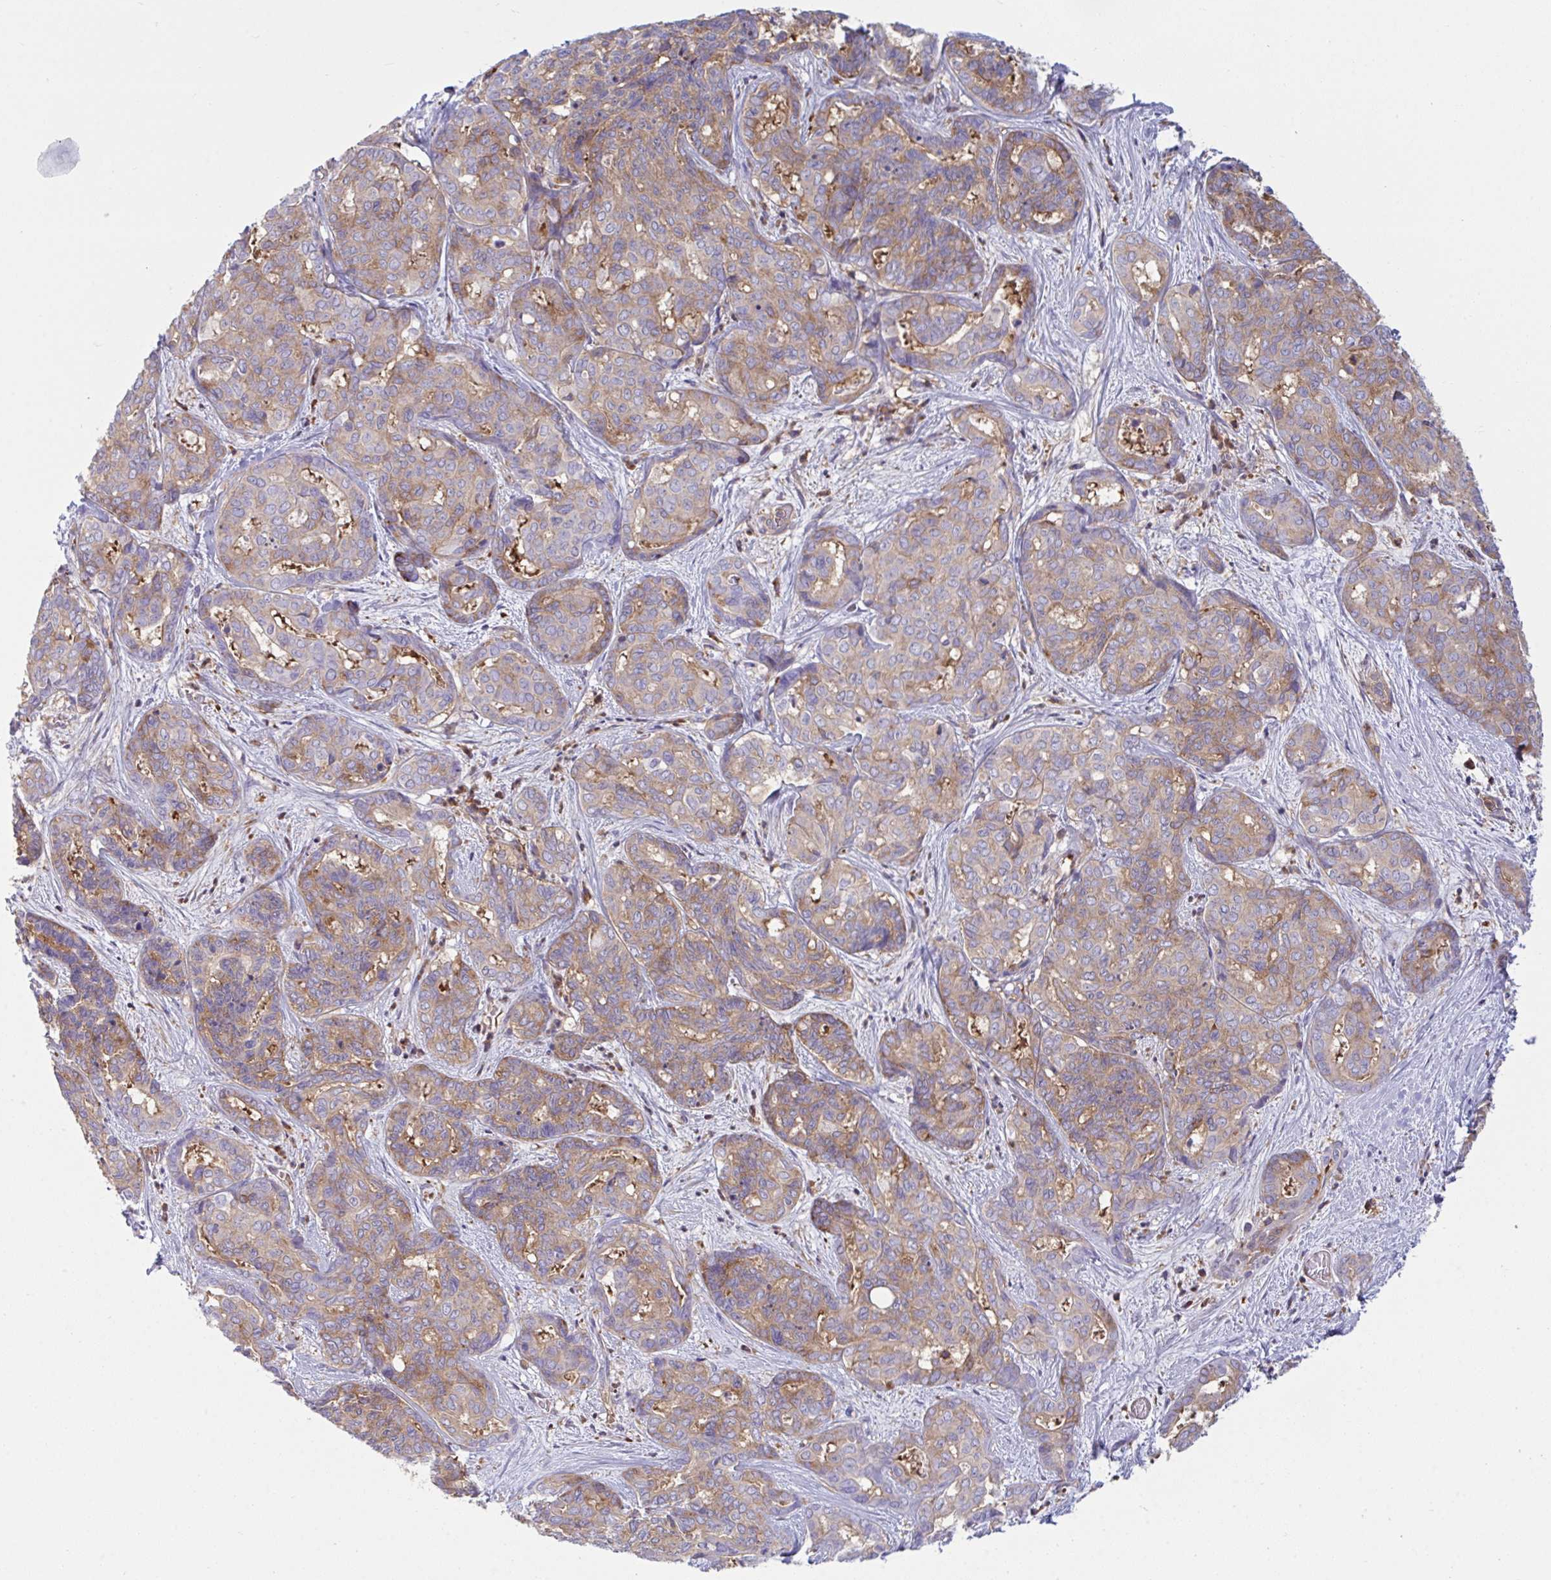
{"staining": {"intensity": "weak", "quantity": ">75%", "location": "cytoplasmic/membranous"}, "tissue": "liver cancer", "cell_type": "Tumor cells", "image_type": "cancer", "snomed": [{"axis": "morphology", "description": "Cholangiocarcinoma"}, {"axis": "topography", "description": "Liver"}], "caption": "Cholangiocarcinoma (liver) tissue reveals weak cytoplasmic/membranous staining in approximately >75% of tumor cells, visualized by immunohistochemistry.", "gene": "TSC22D3", "patient": {"sex": "female", "age": 64}}